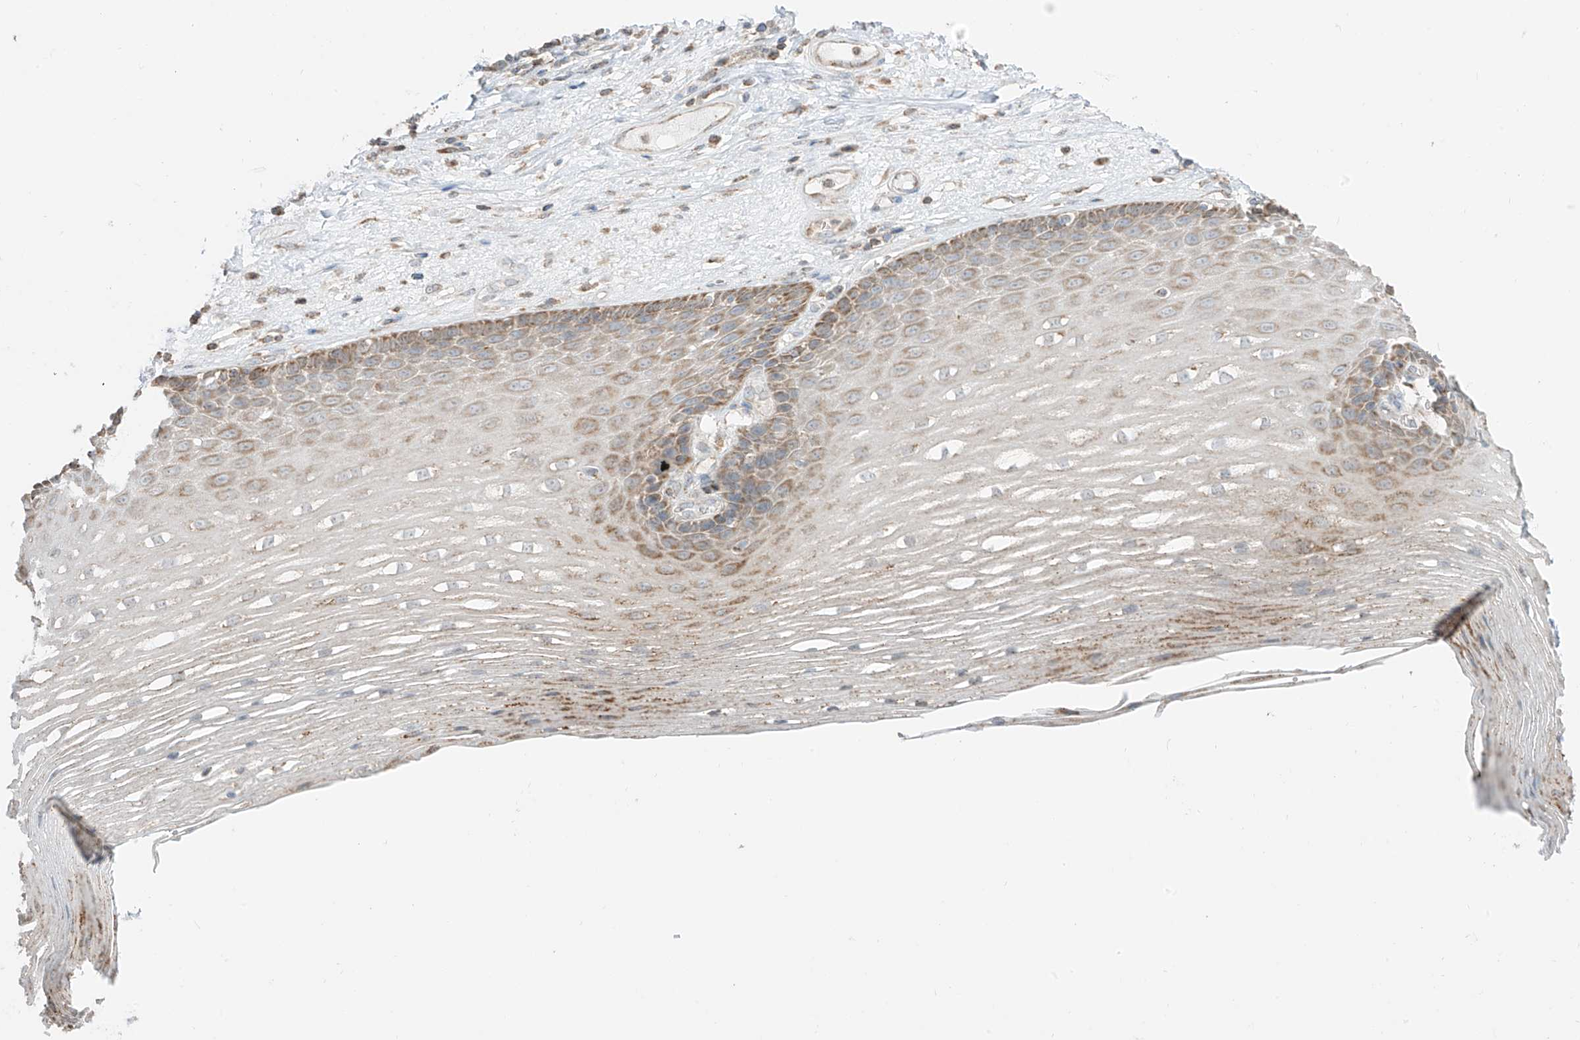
{"staining": {"intensity": "moderate", "quantity": "25%-75%", "location": "cytoplasmic/membranous"}, "tissue": "esophagus", "cell_type": "Squamous epithelial cells", "image_type": "normal", "snomed": [{"axis": "morphology", "description": "Normal tissue, NOS"}, {"axis": "topography", "description": "Esophagus"}], "caption": "Immunohistochemical staining of benign human esophagus displays 25%-75% levels of moderate cytoplasmic/membranous protein positivity in approximately 25%-75% of squamous epithelial cells. Using DAB (brown) and hematoxylin (blue) stains, captured at high magnification using brightfield microscopy.", "gene": "ETHE1", "patient": {"sex": "male", "age": 62}}